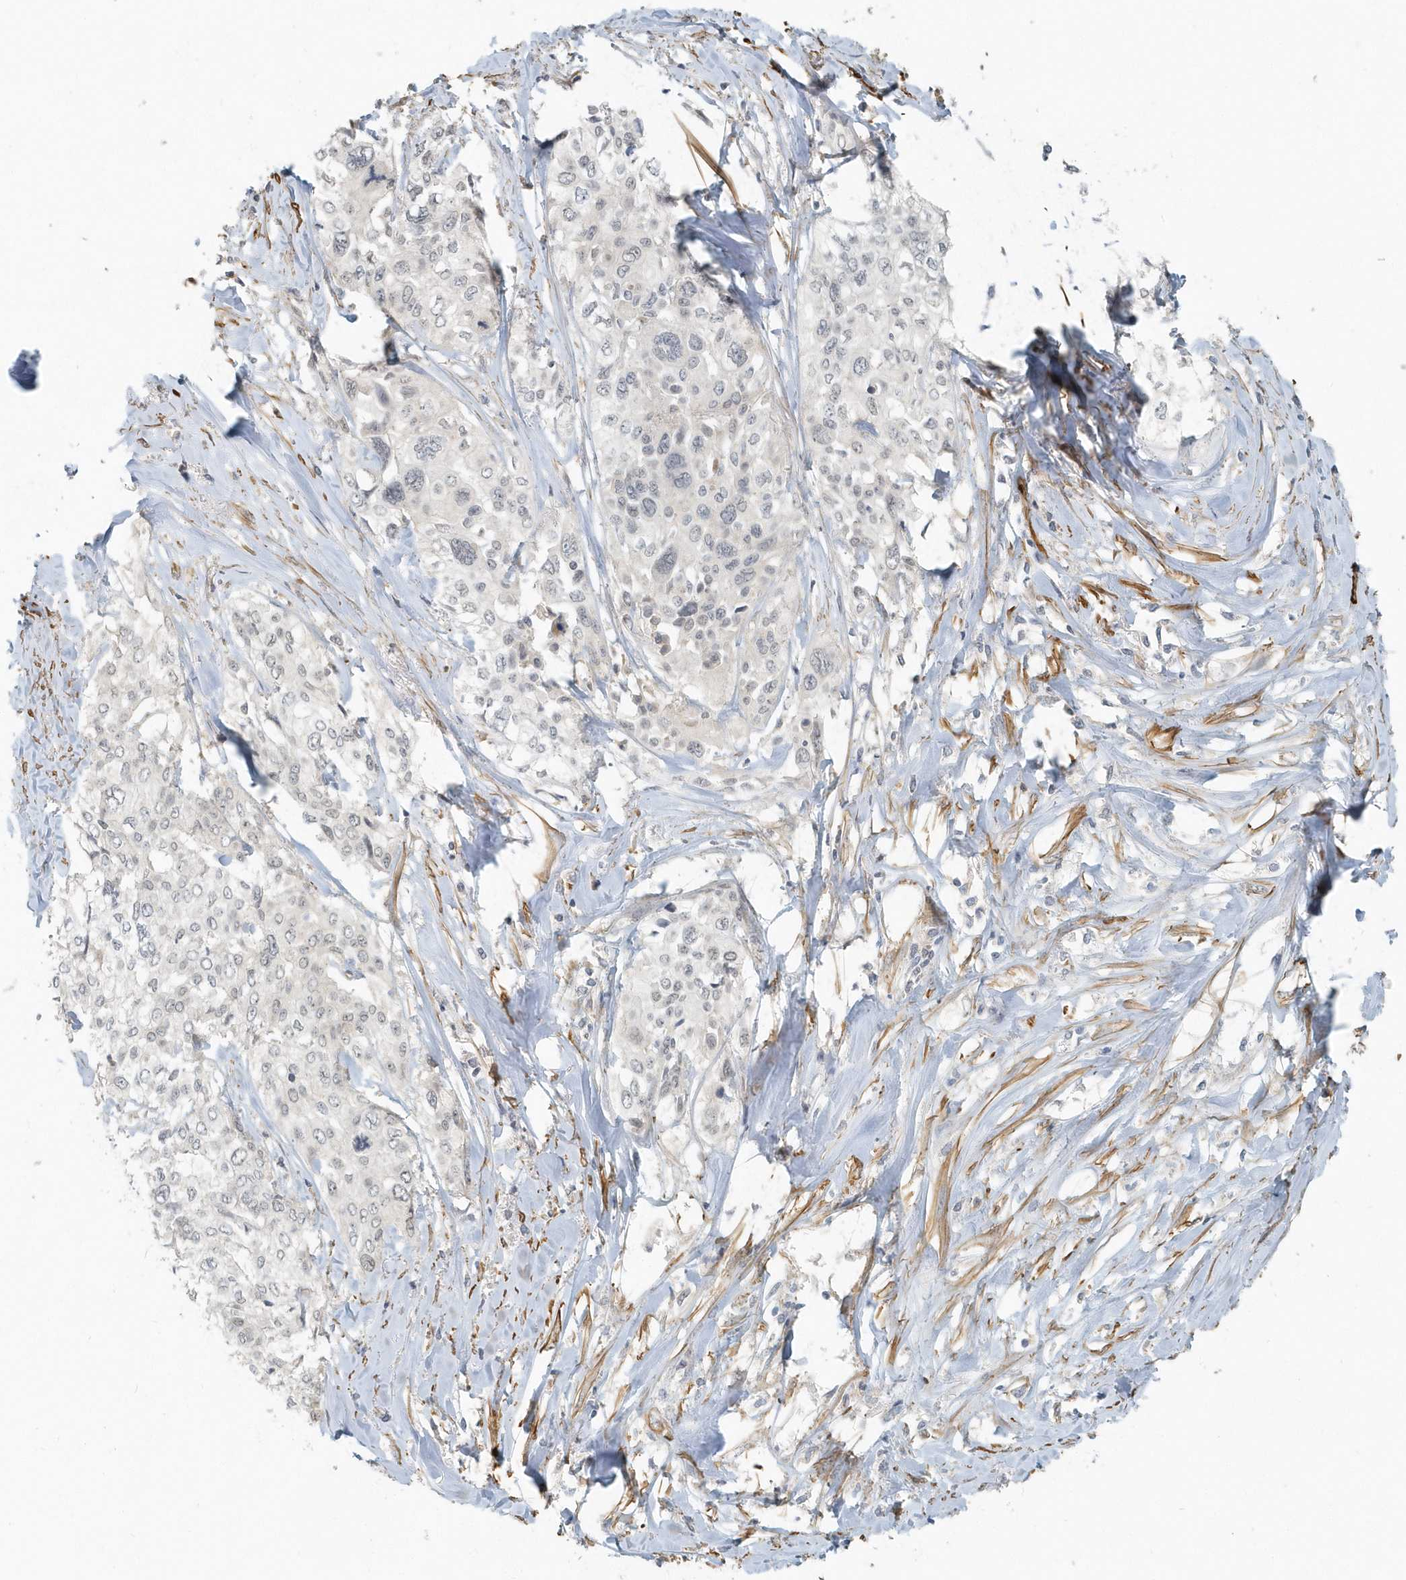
{"staining": {"intensity": "negative", "quantity": "none", "location": "none"}, "tissue": "cervical cancer", "cell_type": "Tumor cells", "image_type": "cancer", "snomed": [{"axis": "morphology", "description": "Squamous cell carcinoma, NOS"}, {"axis": "topography", "description": "Cervix"}], "caption": "High power microscopy histopathology image of an IHC image of cervical cancer (squamous cell carcinoma), revealing no significant staining in tumor cells.", "gene": "NAPB", "patient": {"sex": "female", "age": 31}}